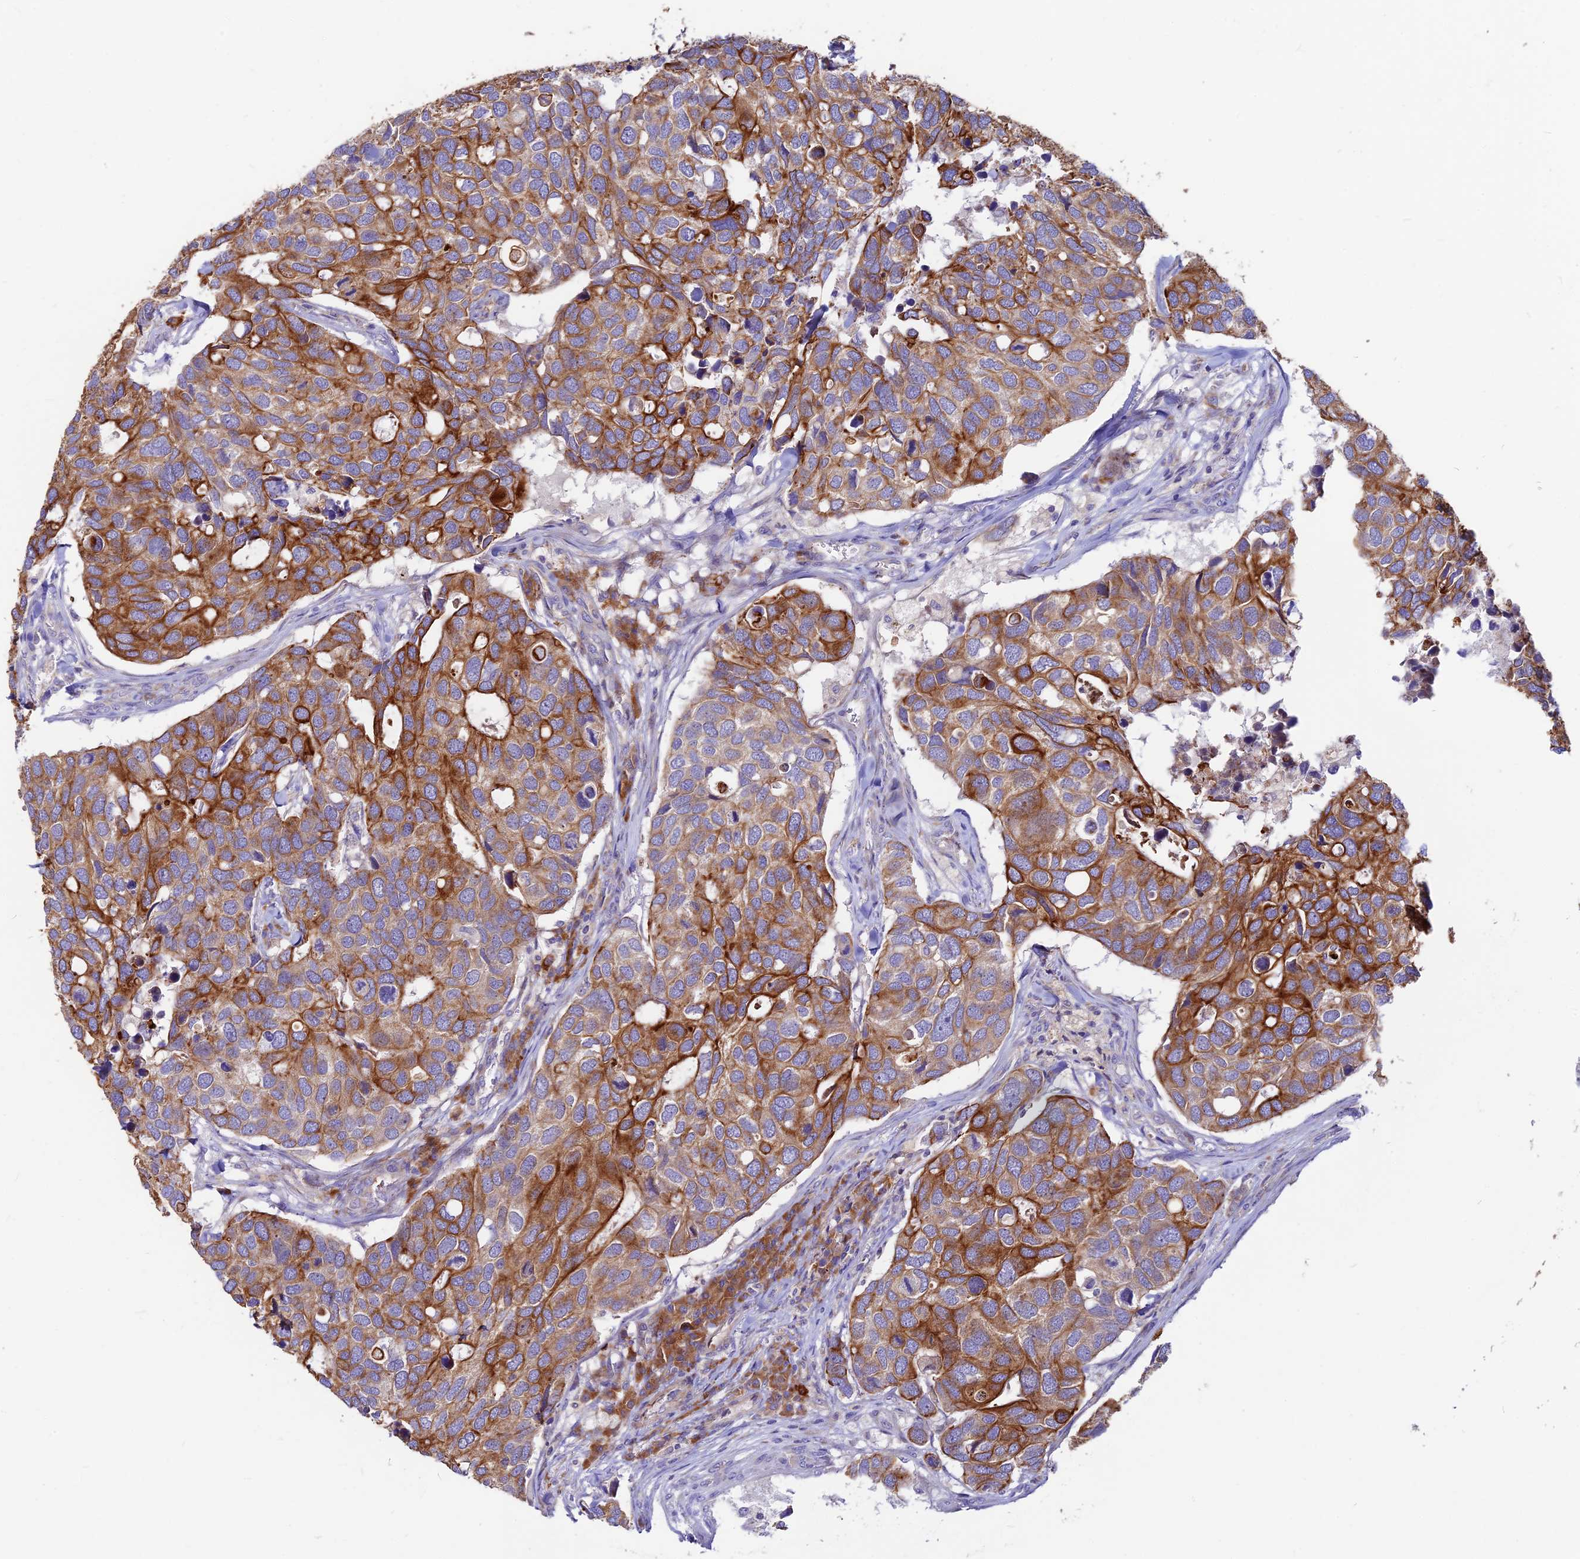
{"staining": {"intensity": "strong", "quantity": ">75%", "location": "cytoplasmic/membranous"}, "tissue": "breast cancer", "cell_type": "Tumor cells", "image_type": "cancer", "snomed": [{"axis": "morphology", "description": "Duct carcinoma"}, {"axis": "topography", "description": "Breast"}], "caption": "Immunohistochemistry (IHC) photomicrograph of neoplastic tissue: human intraductal carcinoma (breast) stained using immunohistochemistry shows high levels of strong protein expression localized specifically in the cytoplasmic/membranous of tumor cells, appearing as a cytoplasmic/membranous brown color.", "gene": "DENND2D", "patient": {"sex": "female", "age": 83}}